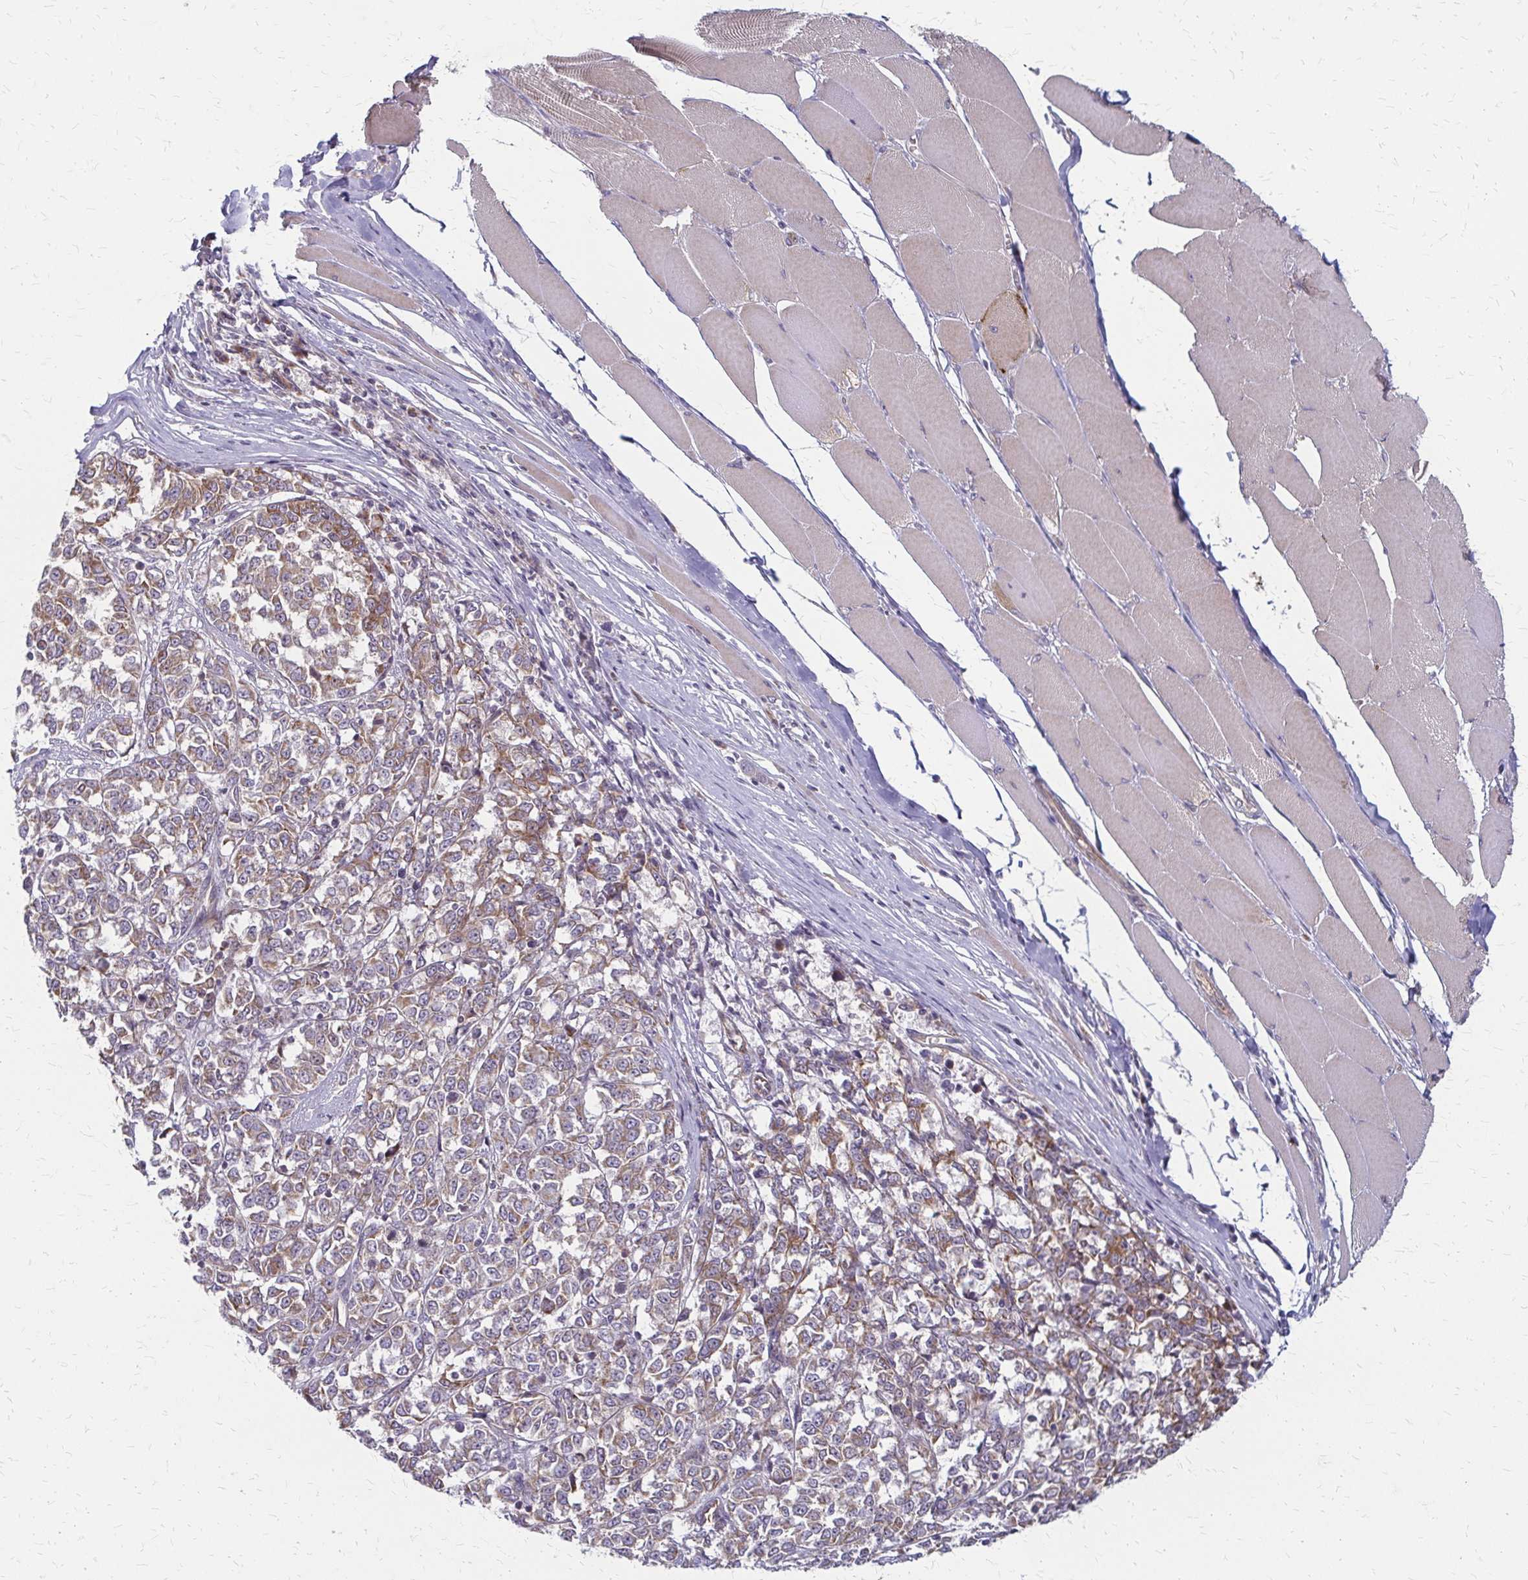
{"staining": {"intensity": "moderate", "quantity": ">75%", "location": "cytoplasmic/membranous"}, "tissue": "melanoma", "cell_type": "Tumor cells", "image_type": "cancer", "snomed": [{"axis": "morphology", "description": "Malignant melanoma, NOS"}, {"axis": "topography", "description": "Skin"}], "caption": "The micrograph displays staining of malignant melanoma, revealing moderate cytoplasmic/membranous protein expression (brown color) within tumor cells.", "gene": "ZNF383", "patient": {"sex": "female", "age": 72}}